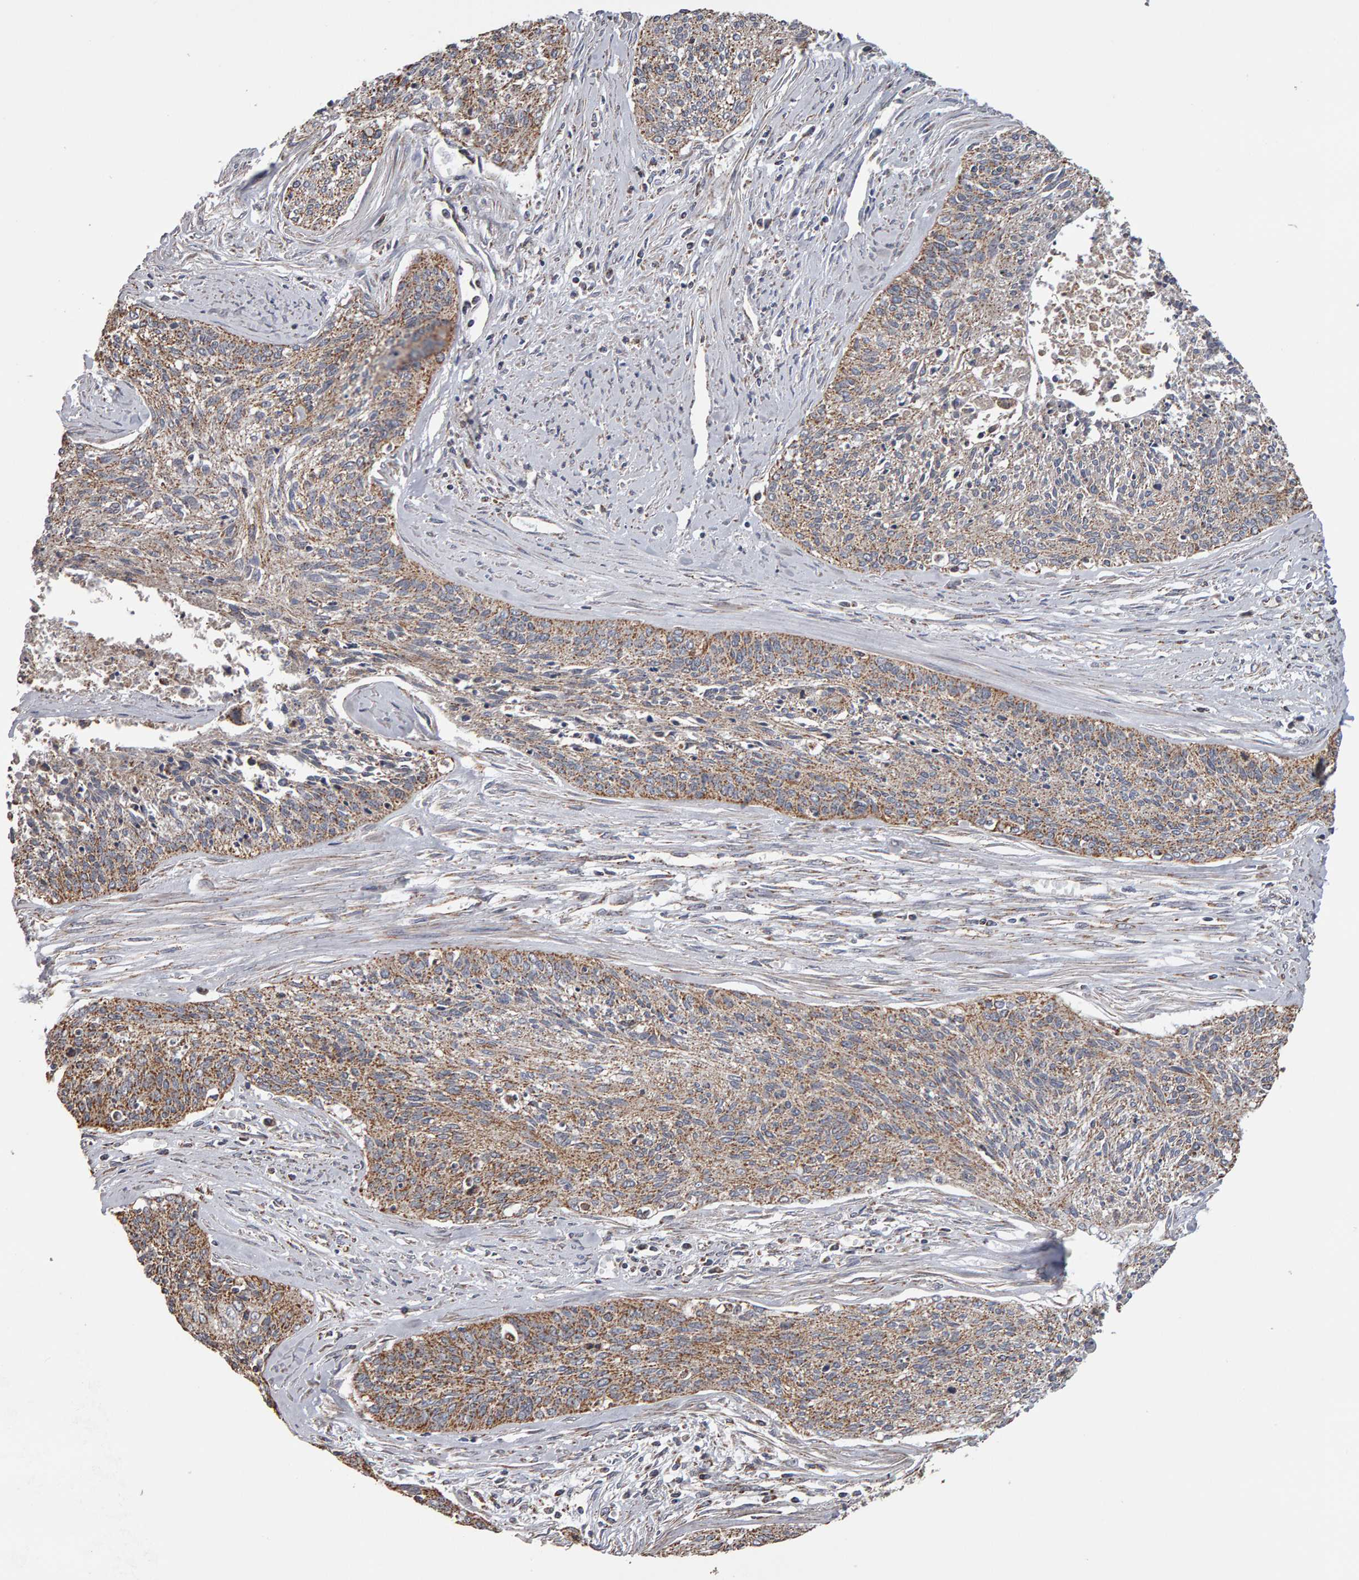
{"staining": {"intensity": "moderate", "quantity": ">75%", "location": "cytoplasmic/membranous"}, "tissue": "cervical cancer", "cell_type": "Tumor cells", "image_type": "cancer", "snomed": [{"axis": "morphology", "description": "Squamous cell carcinoma, NOS"}, {"axis": "topography", "description": "Cervix"}], "caption": "Protein expression analysis of human cervical squamous cell carcinoma reveals moderate cytoplasmic/membranous positivity in about >75% of tumor cells.", "gene": "TOM1L1", "patient": {"sex": "female", "age": 55}}